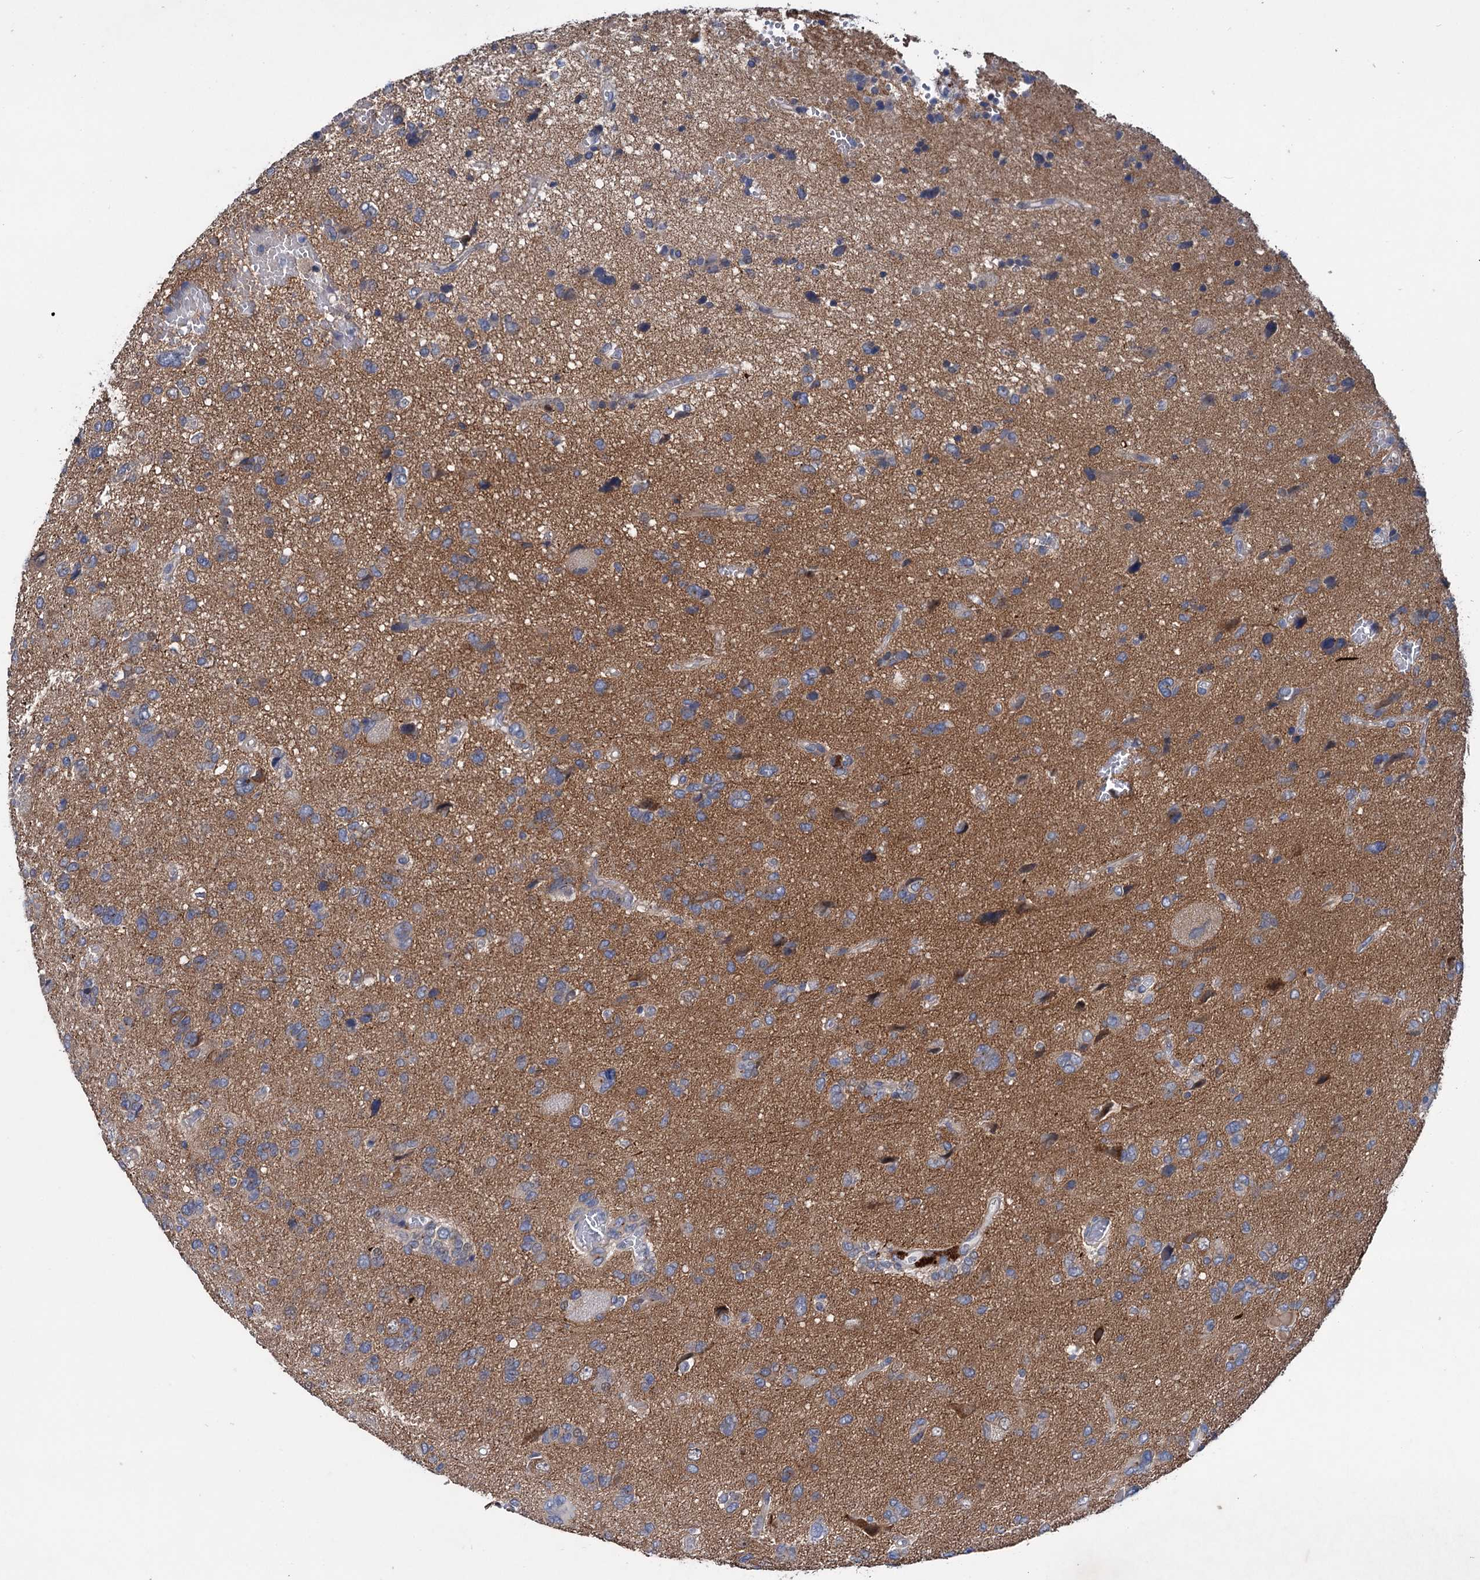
{"staining": {"intensity": "weak", "quantity": "25%-75%", "location": "cytoplasmic/membranous"}, "tissue": "glioma", "cell_type": "Tumor cells", "image_type": "cancer", "snomed": [{"axis": "morphology", "description": "Glioma, malignant, High grade"}, {"axis": "topography", "description": "Brain"}], "caption": "This image shows malignant glioma (high-grade) stained with immunohistochemistry (IHC) to label a protein in brown. The cytoplasmic/membranous of tumor cells show weak positivity for the protein. Nuclei are counter-stained blue.", "gene": "EYA4", "patient": {"sex": "female", "age": 59}}